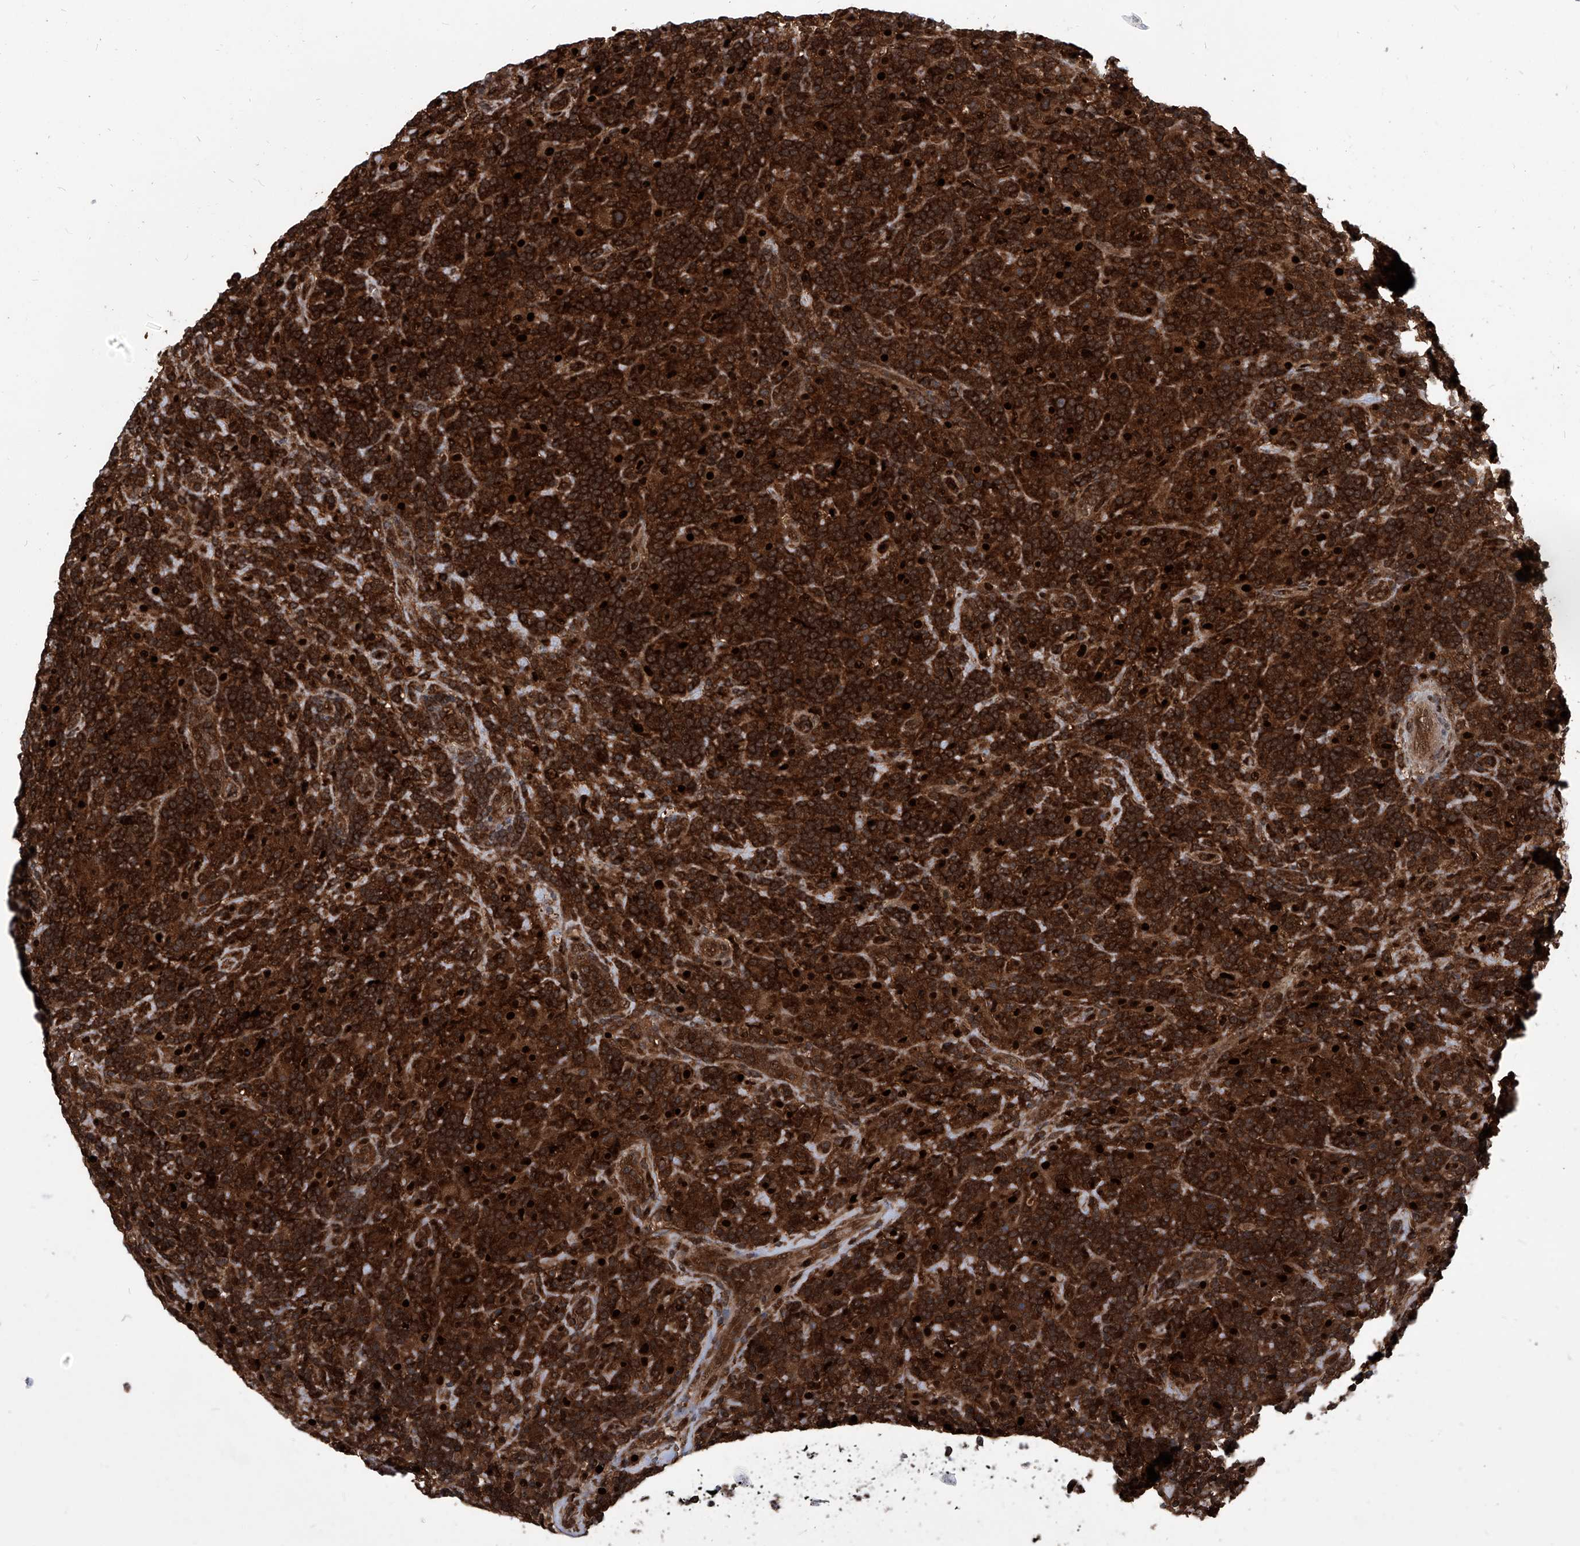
{"staining": {"intensity": "strong", "quantity": ">75%", "location": "cytoplasmic/membranous,nuclear"}, "tissue": "lymphoma", "cell_type": "Tumor cells", "image_type": "cancer", "snomed": [{"axis": "morphology", "description": "Hodgkin's disease, NOS"}, {"axis": "topography", "description": "Lymph node"}], "caption": "A micrograph of lymphoma stained for a protein demonstrates strong cytoplasmic/membranous and nuclear brown staining in tumor cells.", "gene": "PSMB1", "patient": {"sex": "male", "age": 70}}